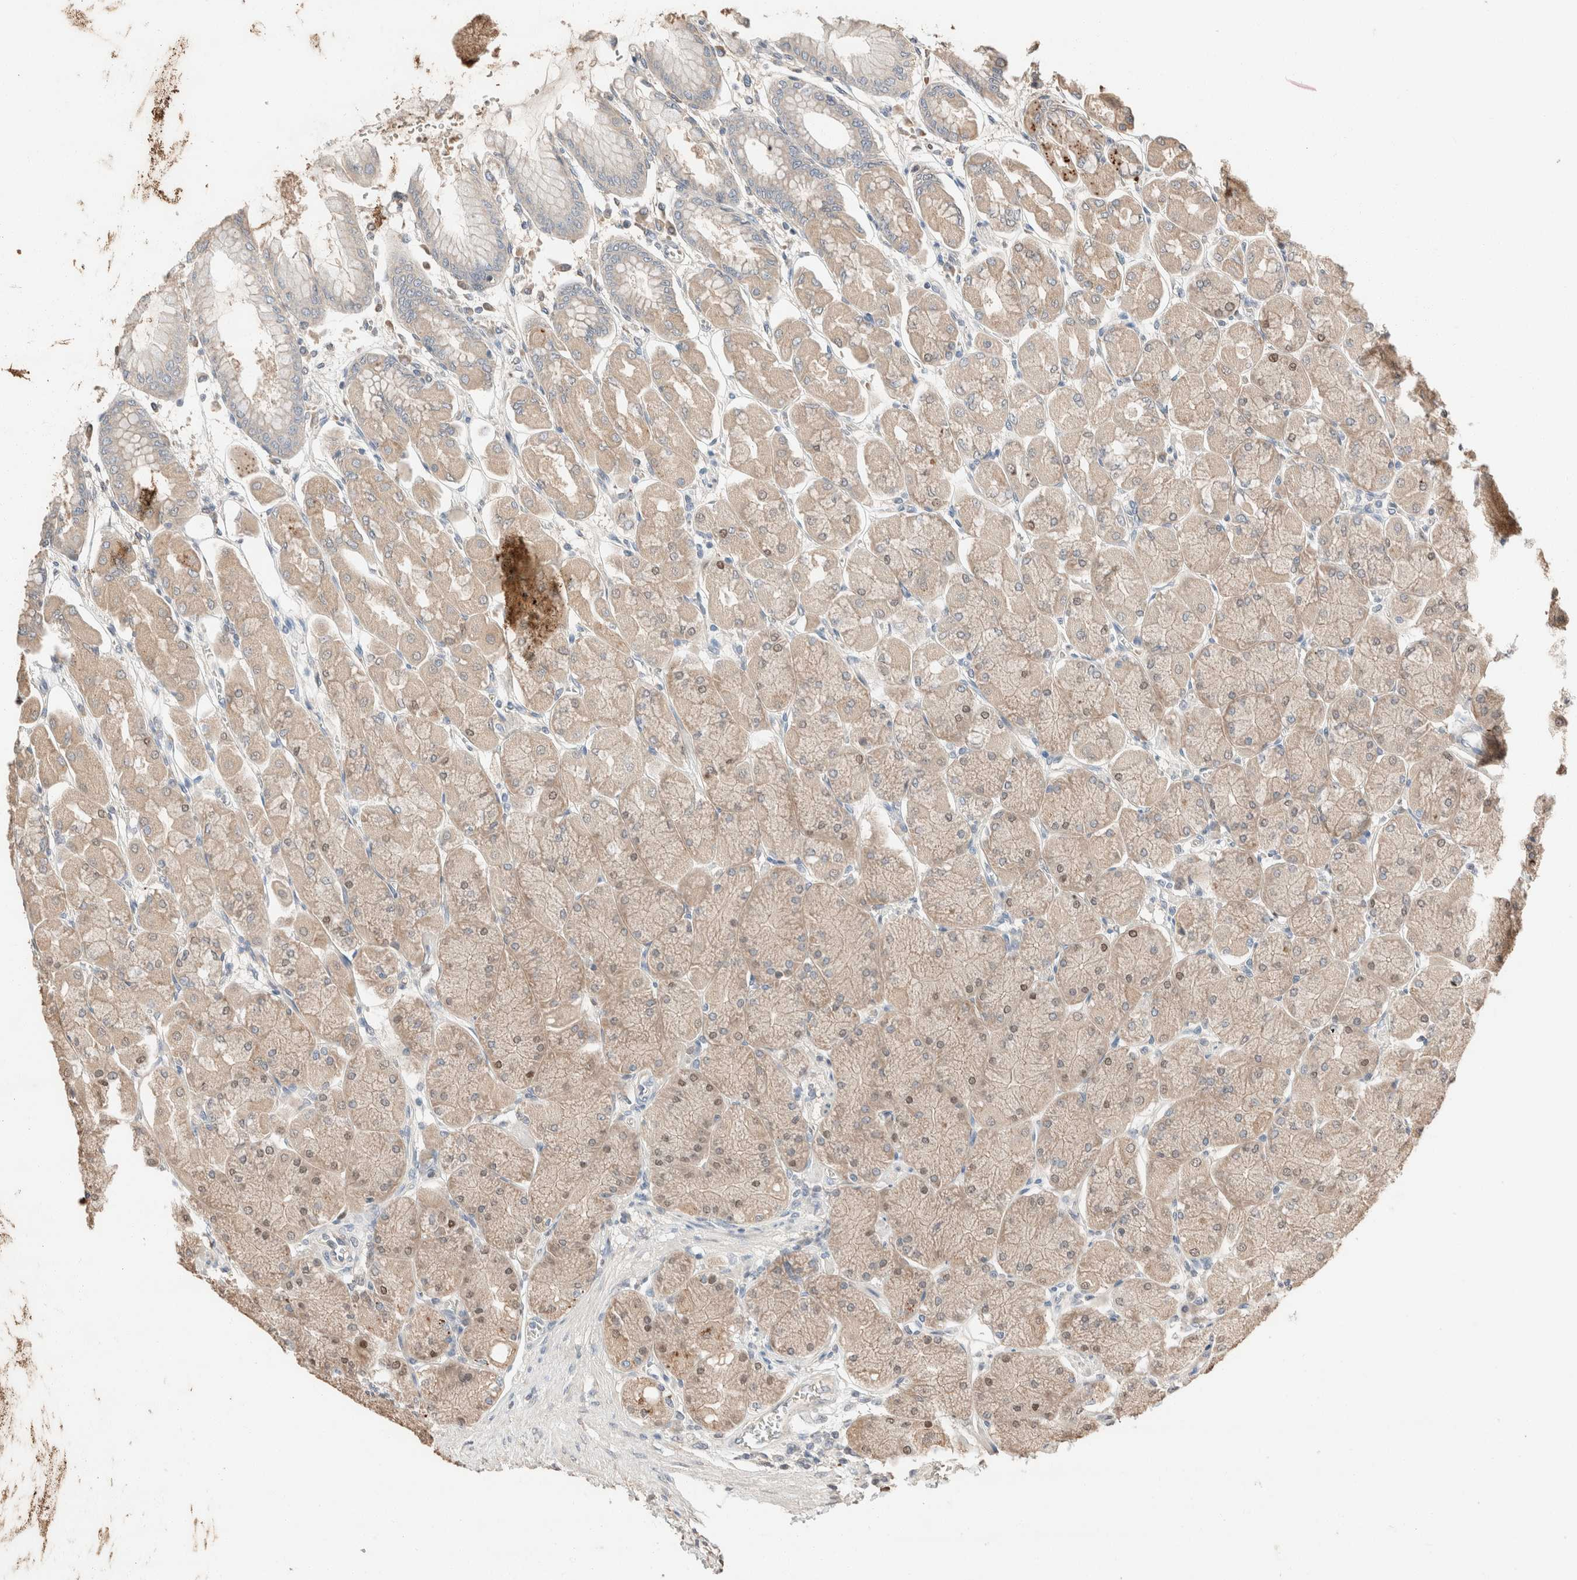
{"staining": {"intensity": "moderate", "quantity": ">75%", "location": "cytoplasmic/membranous,nuclear"}, "tissue": "stomach", "cell_type": "Glandular cells", "image_type": "normal", "snomed": [{"axis": "morphology", "description": "Normal tissue, NOS"}, {"axis": "topography", "description": "Stomach, upper"}], "caption": "IHC of unremarkable human stomach reveals medium levels of moderate cytoplasmic/membranous,nuclear staining in about >75% of glandular cells.", "gene": "TUBD1", "patient": {"sex": "female", "age": 56}}